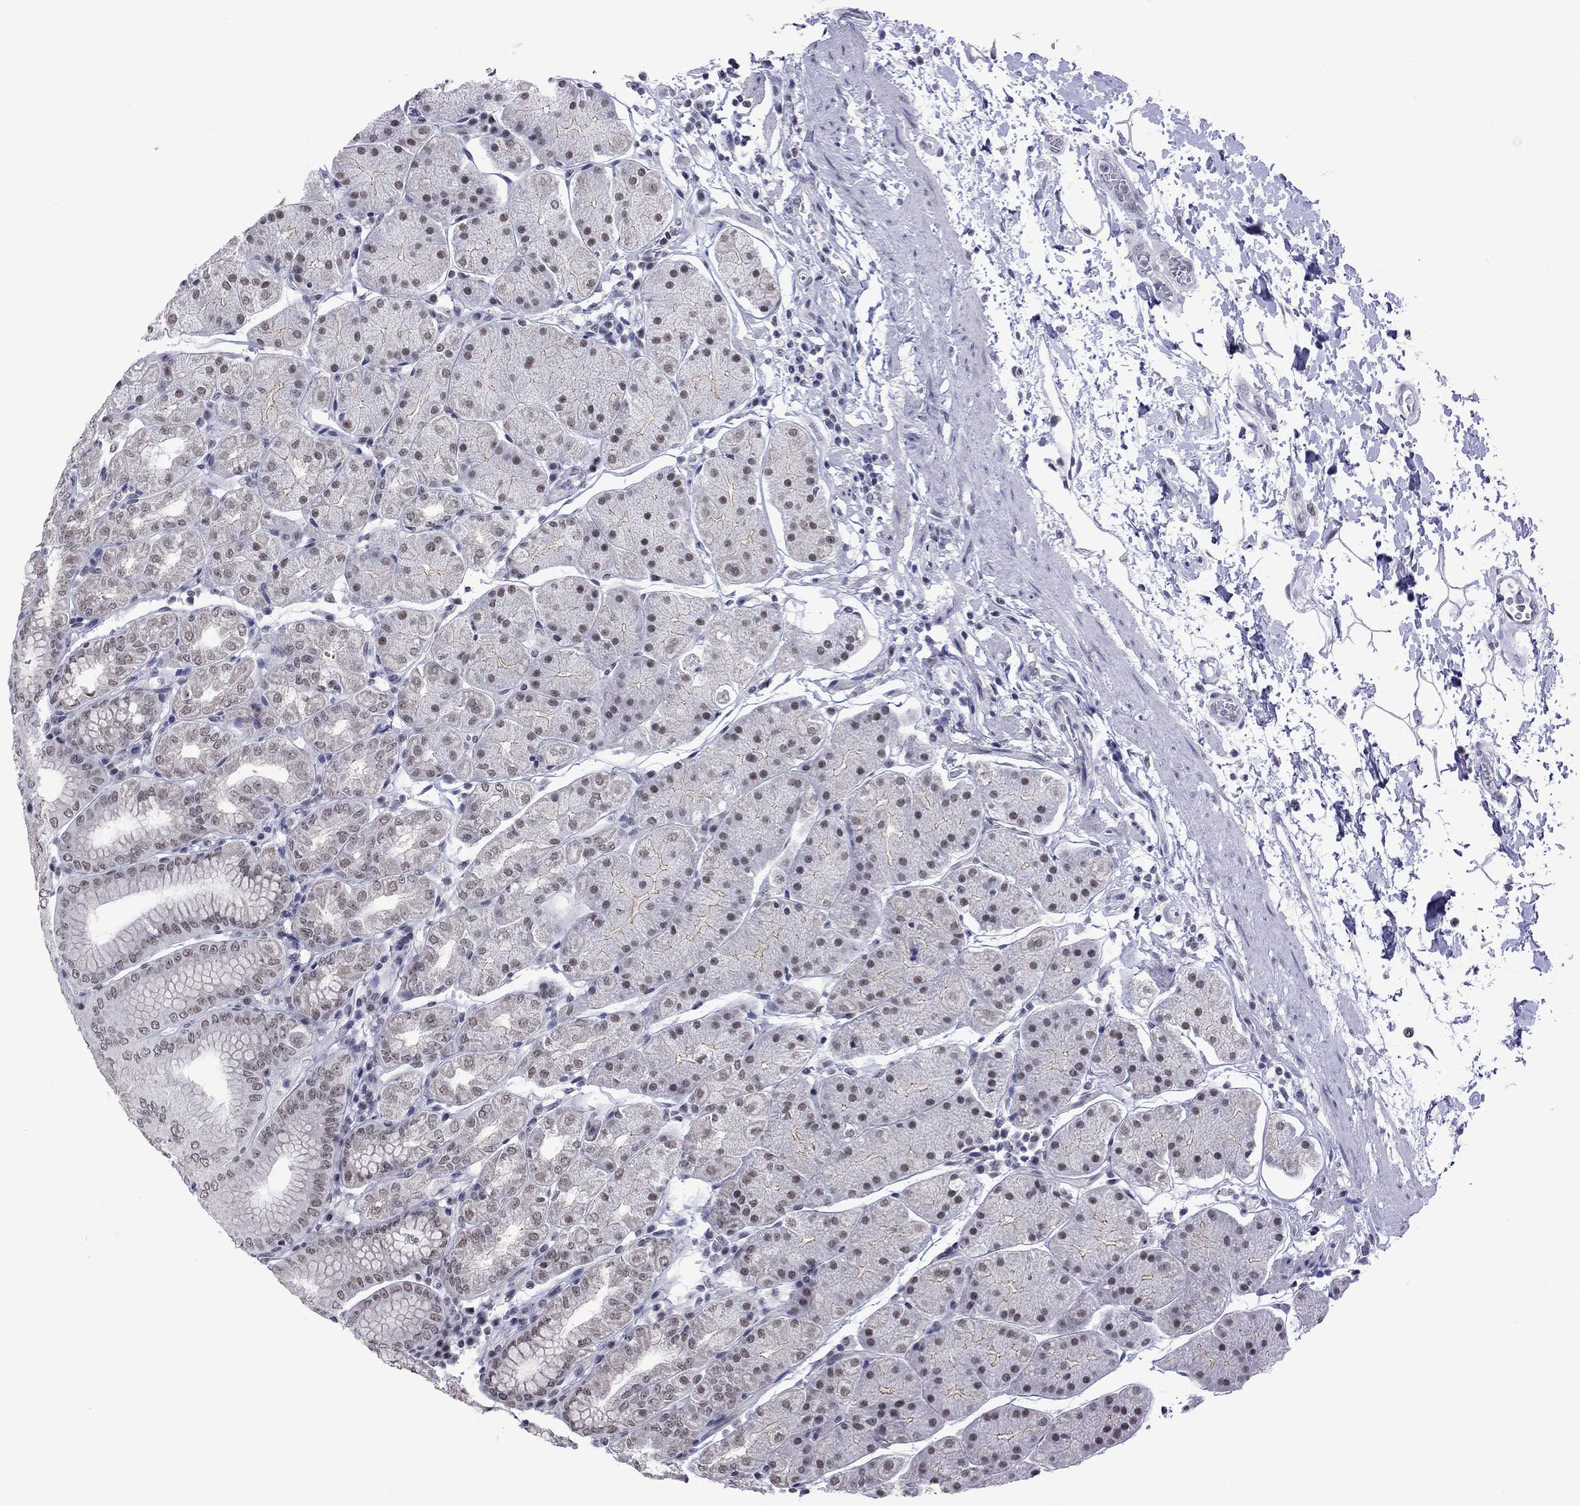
{"staining": {"intensity": "negative", "quantity": "none", "location": "none"}, "tissue": "stomach", "cell_type": "Glandular cells", "image_type": "normal", "snomed": [{"axis": "morphology", "description": "Normal tissue, NOS"}, {"axis": "topography", "description": "Stomach"}], "caption": "DAB (3,3'-diaminobenzidine) immunohistochemical staining of unremarkable human stomach exhibits no significant positivity in glandular cells.", "gene": "PPP1R3A", "patient": {"sex": "male", "age": 54}}